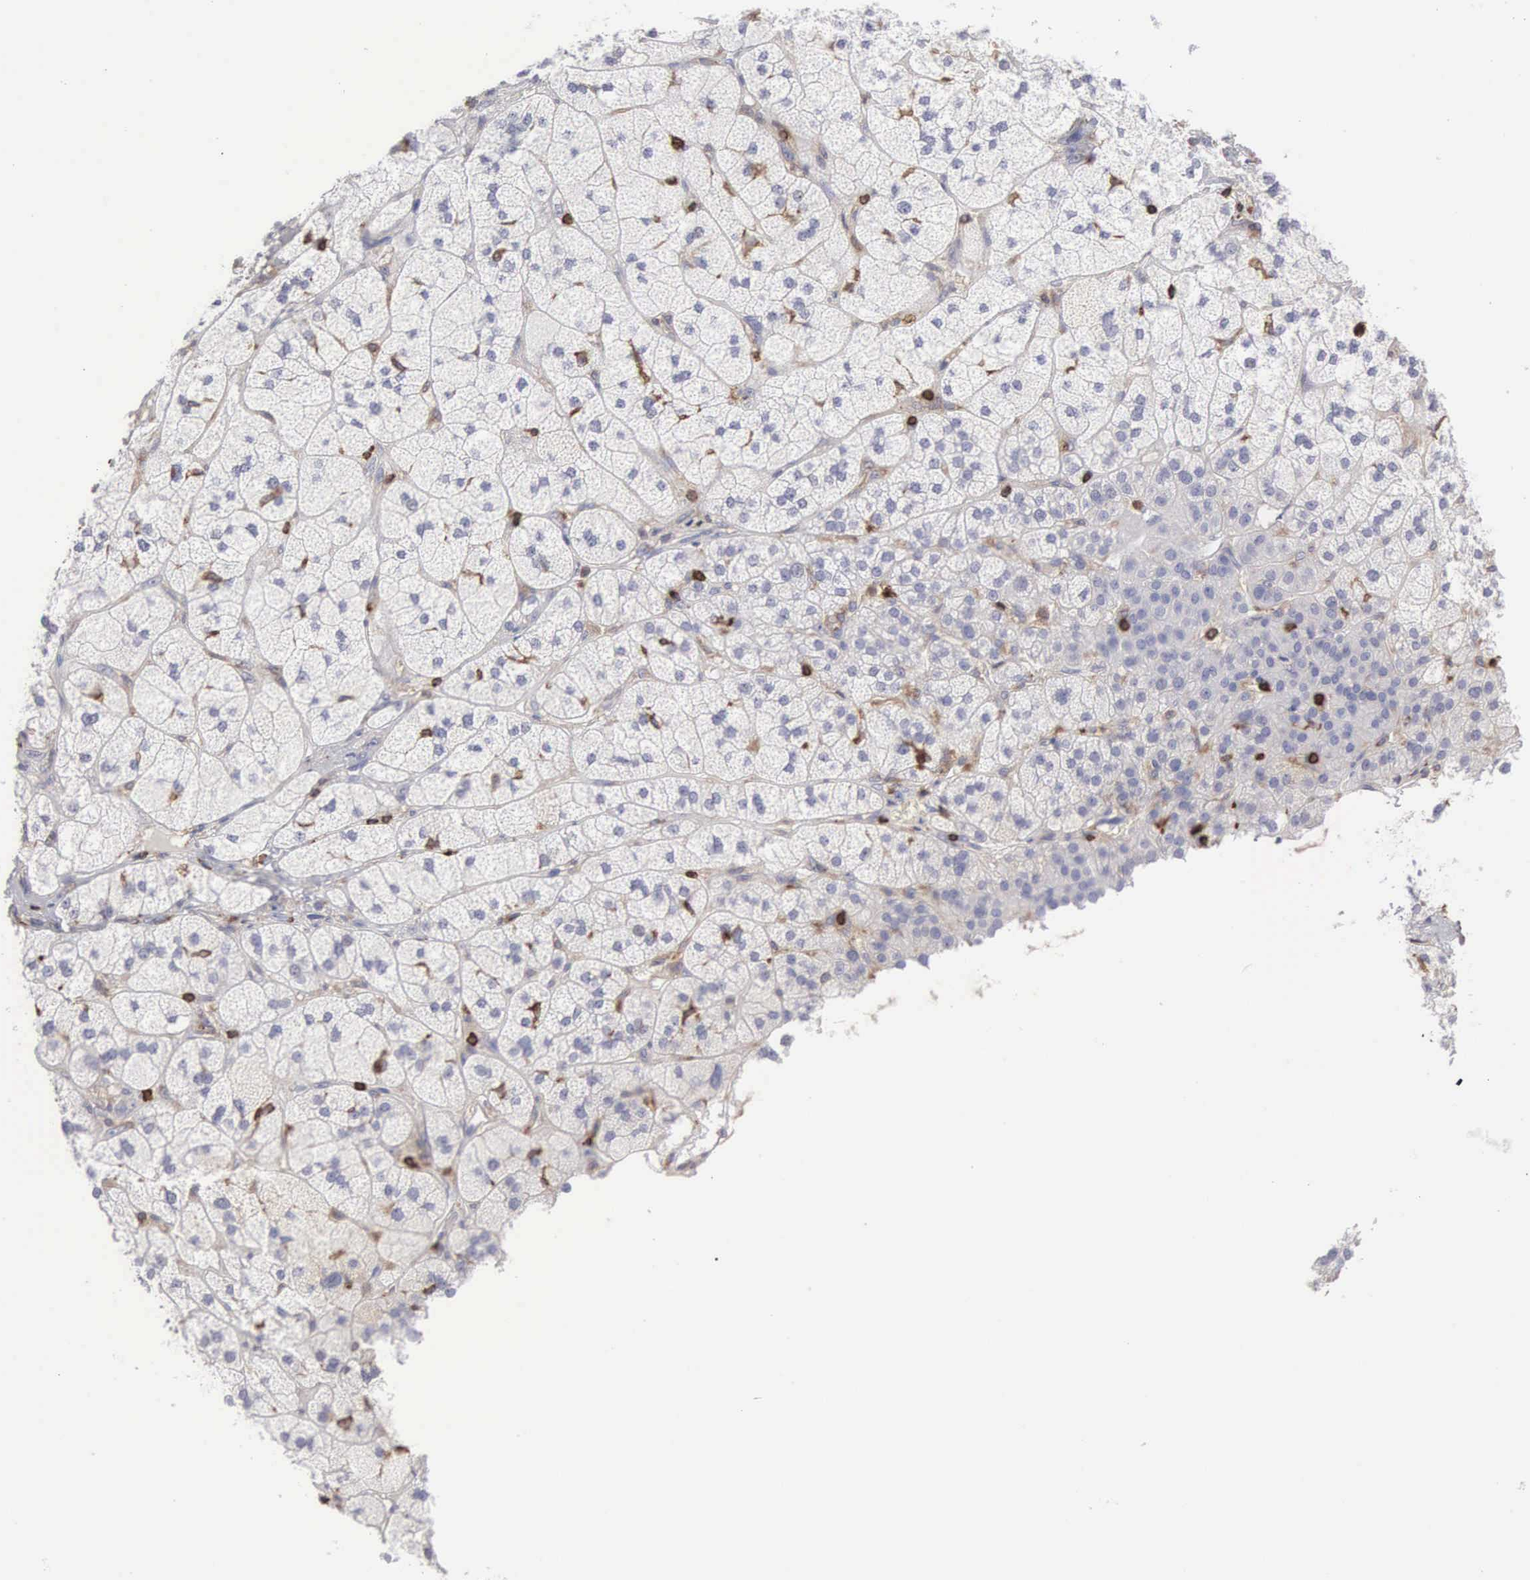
{"staining": {"intensity": "strong", "quantity": "<25%", "location": "cytoplasmic/membranous,nuclear"}, "tissue": "adrenal gland", "cell_type": "Glandular cells", "image_type": "normal", "snomed": [{"axis": "morphology", "description": "Normal tissue, NOS"}, {"axis": "topography", "description": "Adrenal gland"}], "caption": "The image shows a brown stain indicating the presence of a protein in the cytoplasmic/membranous,nuclear of glandular cells in adrenal gland.", "gene": "ENSG00000285304", "patient": {"sex": "female", "age": 60}}